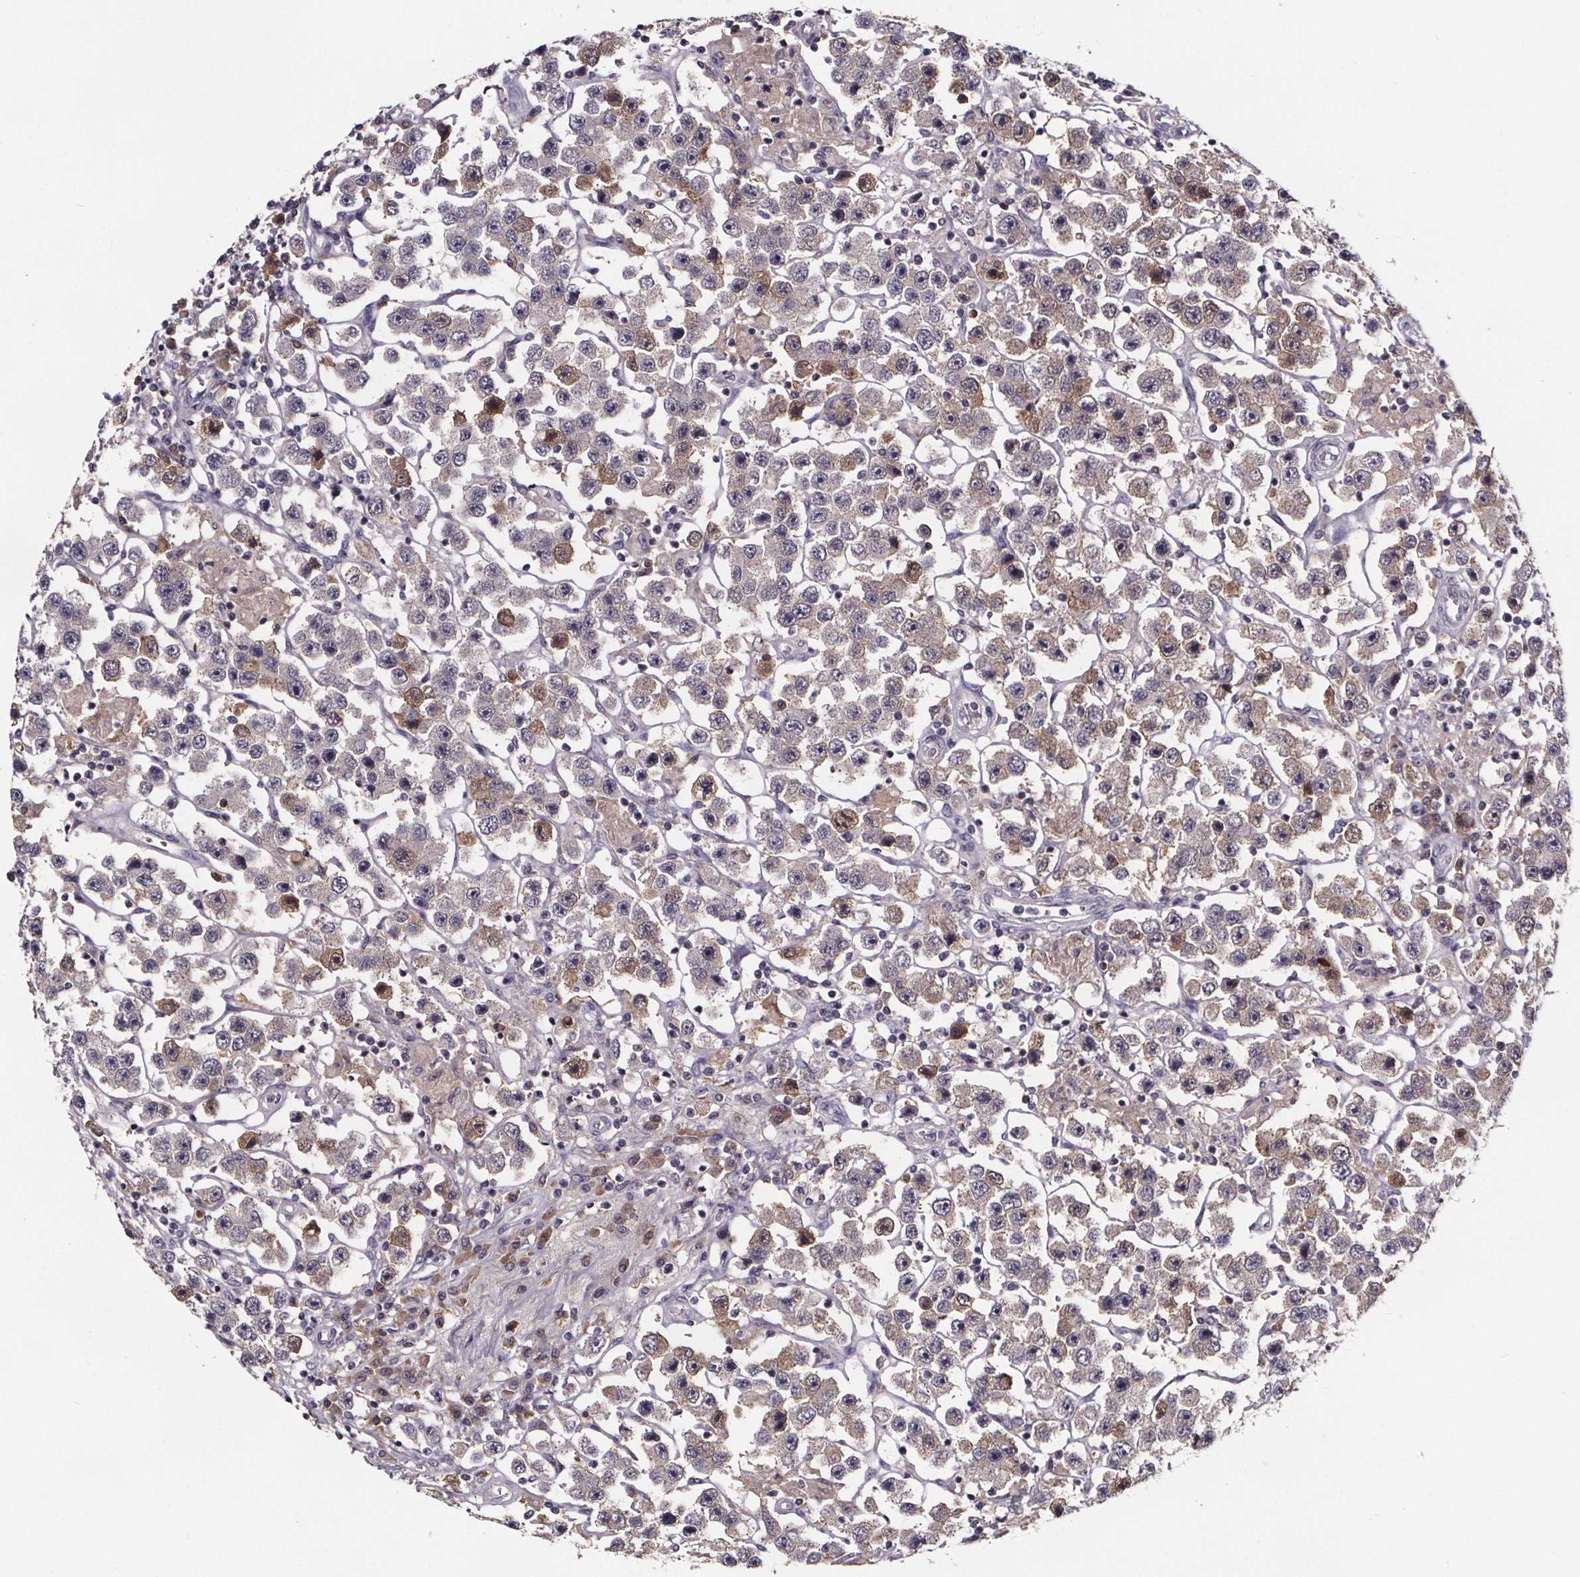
{"staining": {"intensity": "moderate", "quantity": "25%-75%", "location": "cytoplasmic/membranous"}, "tissue": "testis cancer", "cell_type": "Tumor cells", "image_type": "cancer", "snomed": [{"axis": "morphology", "description": "Seminoma, NOS"}, {"axis": "topography", "description": "Testis"}], "caption": "Testis seminoma stained for a protein (brown) demonstrates moderate cytoplasmic/membranous positive expression in about 25%-75% of tumor cells.", "gene": "NPHP4", "patient": {"sex": "male", "age": 45}}